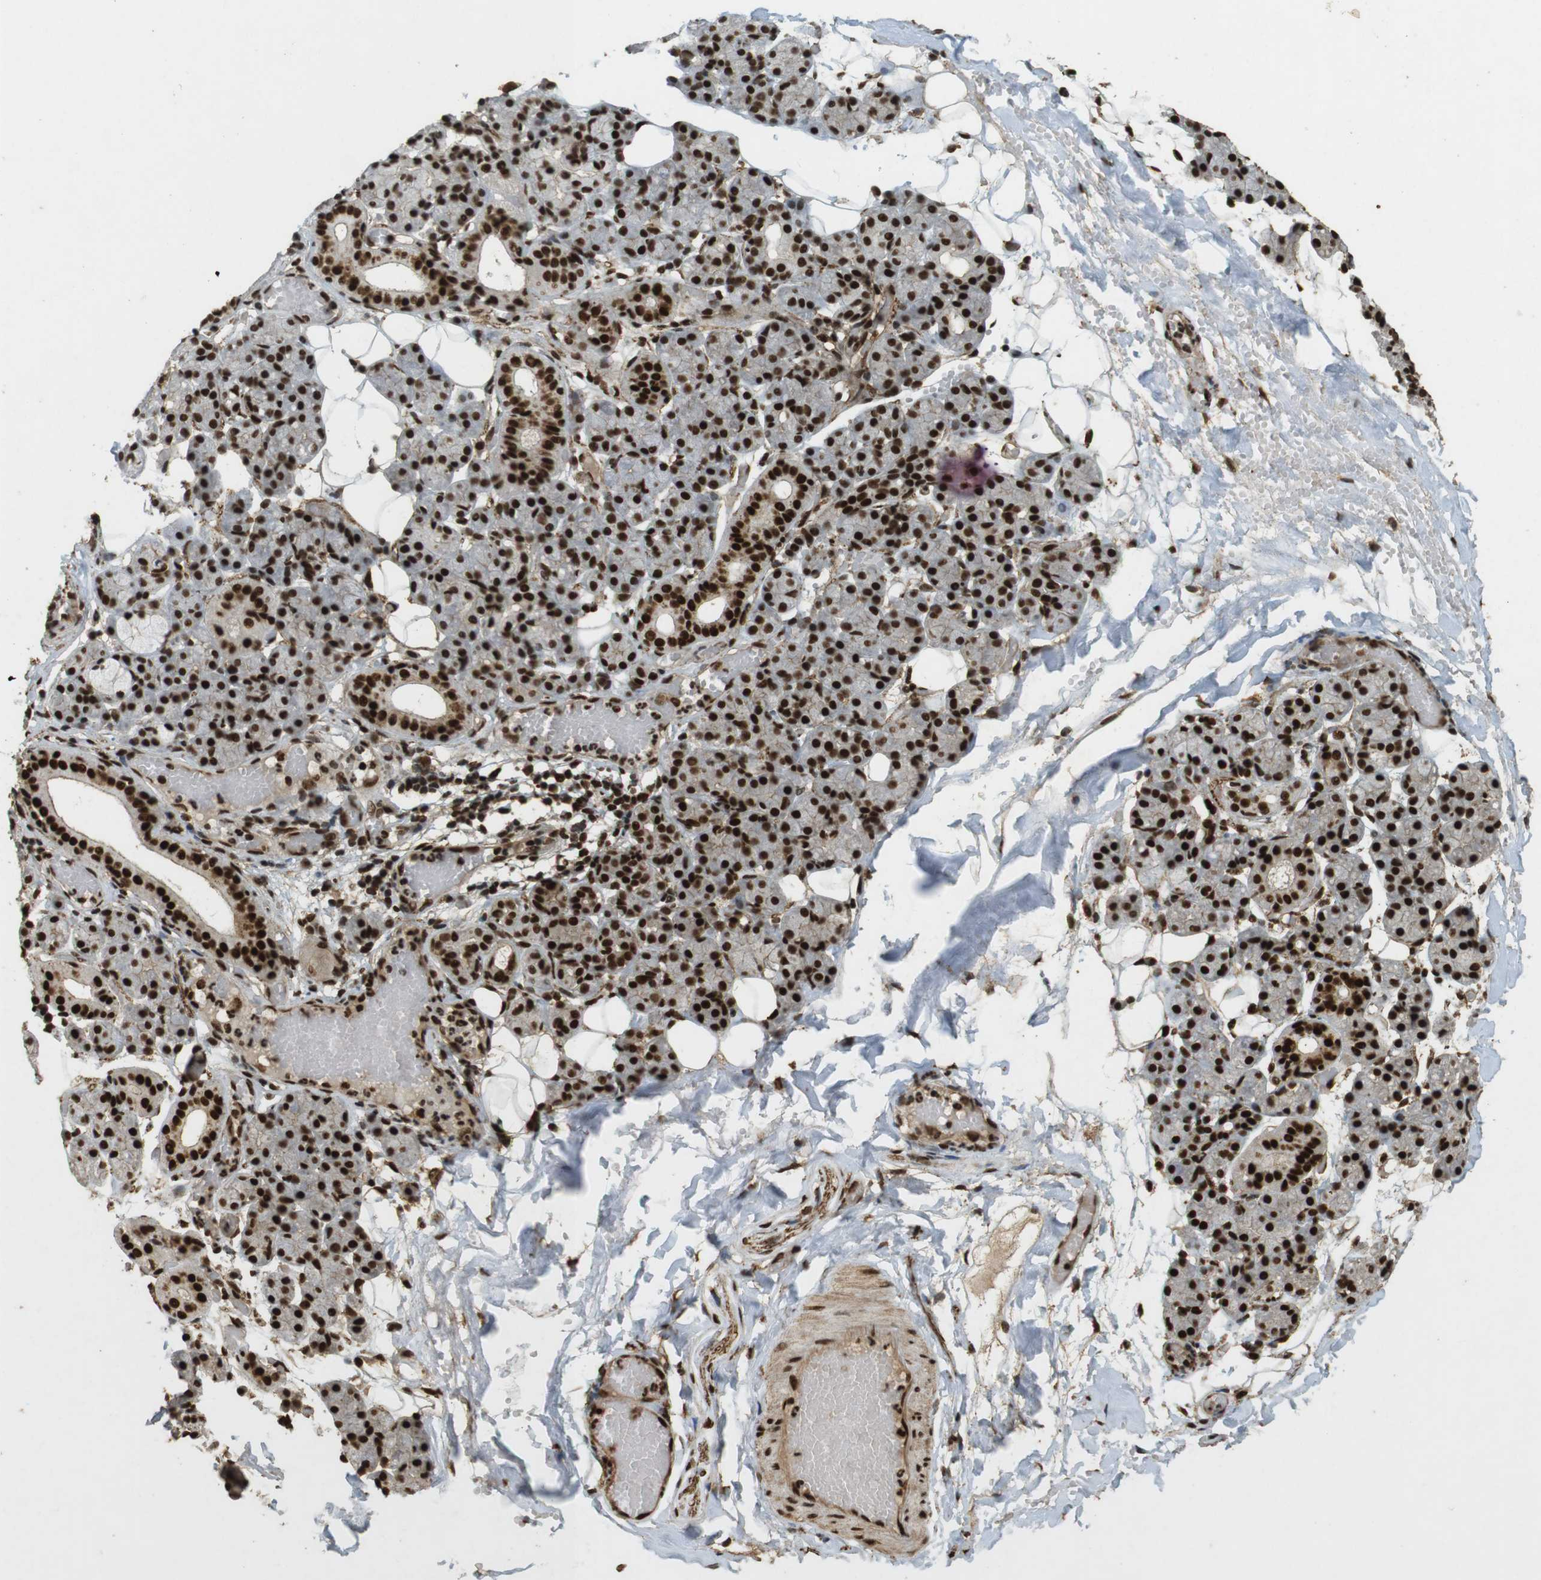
{"staining": {"intensity": "strong", "quantity": ">75%", "location": "nuclear"}, "tissue": "salivary gland", "cell_type": "Glandular cells", "image_type": "normal", "snomed": [{"axis": "morphology", "description": "Normal tissue, NOS"}, {"axis": "topography", "description": "Salivary gland"}], "caption": "Approximately >75% of glandular cells in unremarkable human salivary gland exhibit strong nuclear protein expression as visualized by brown immunohistochemical staining.", "gene": "GATA4", "patient": {"sex": "male", "age": 63}}